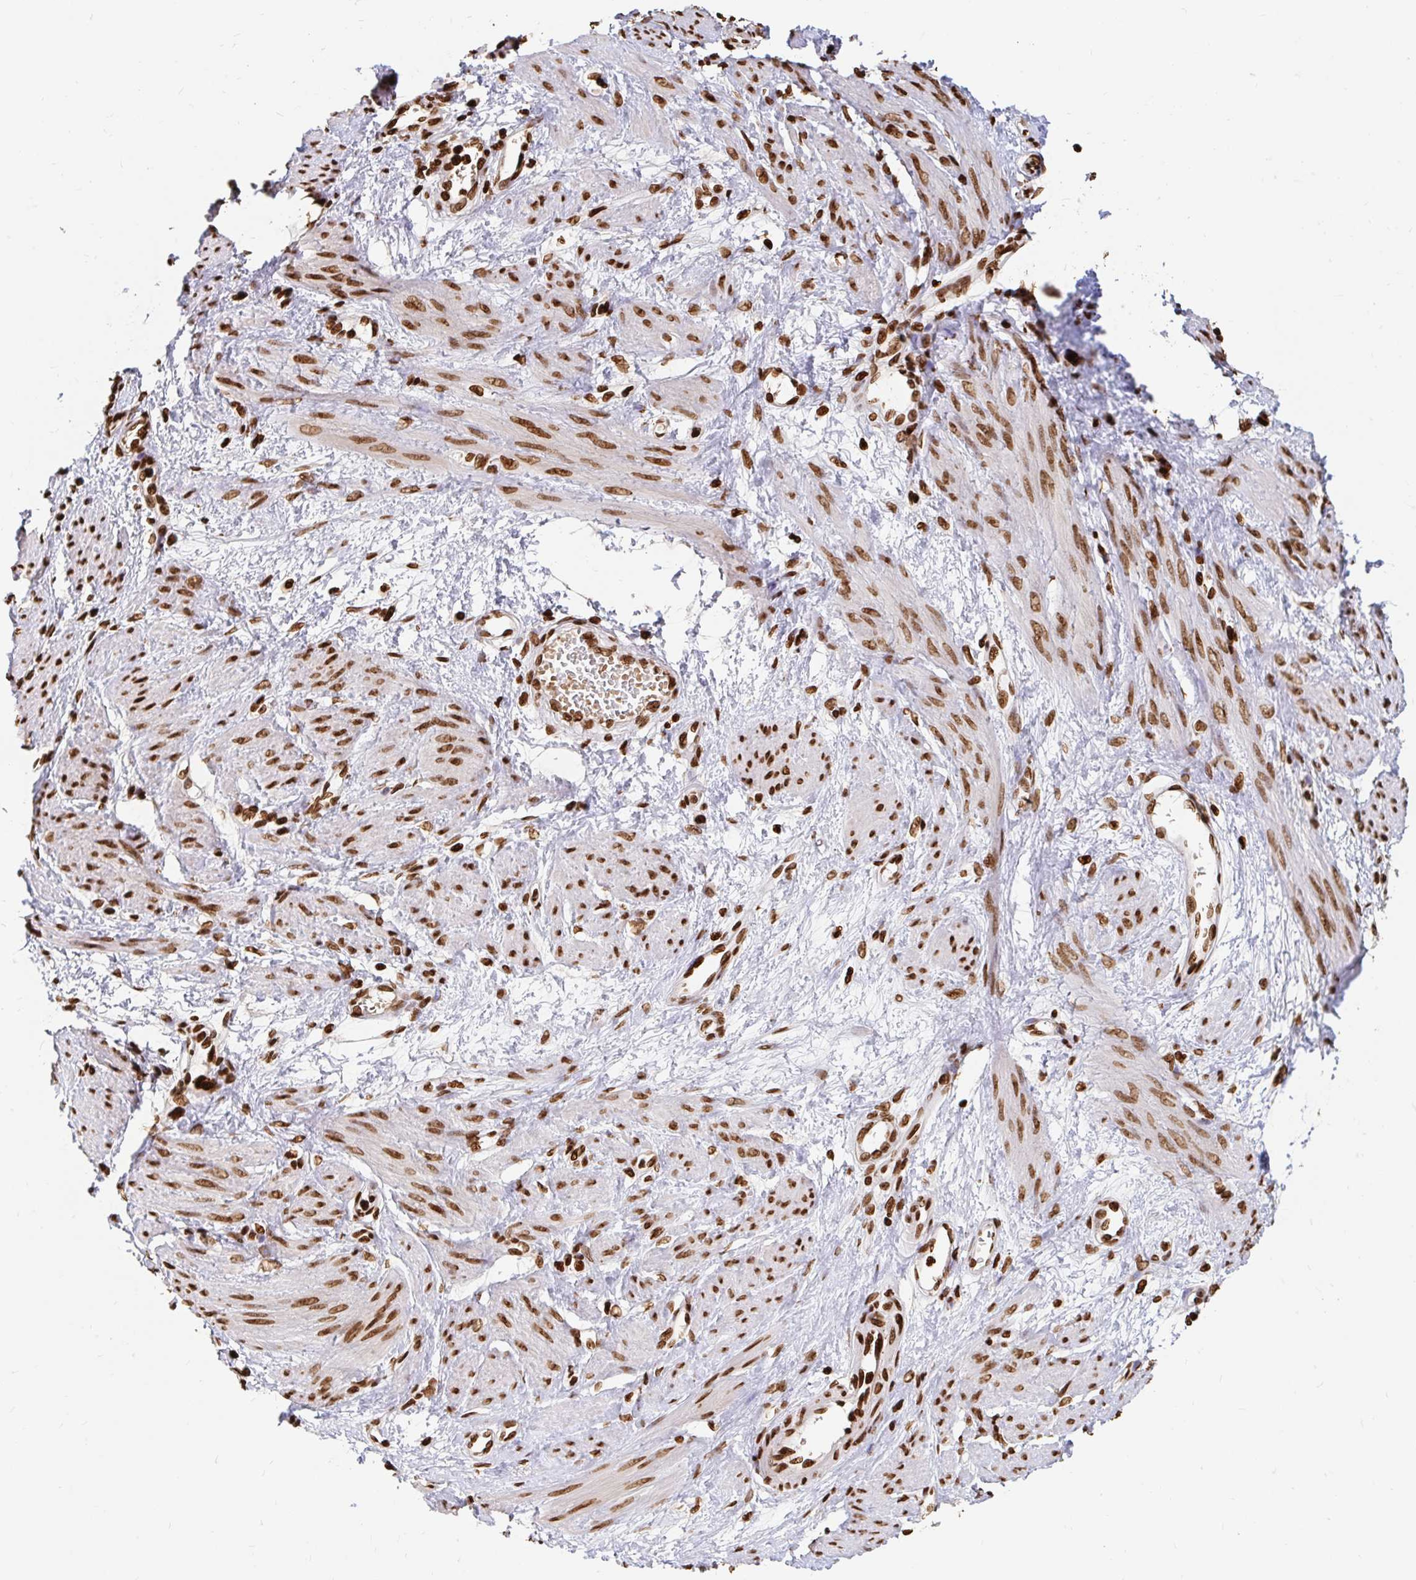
{"staining": {"intensity": "moderate", "quantity": ">75%", "location": "nuclear"}, "tissue": "smooth muscle", "cell_type": "Smooth muscle cells", "image_type": "normal", "snomed": [{"axis": "morphology", "description": "Normal tissue, NOS"}, {"axis": "topography", "description": "Smooth muscle"}, {"axis": "topography", "description": "Uterus"}], "caption": "Protein staining exhibits moderate nuclear staining in approximately >75% of smooth muscle cells in unremarkable smooth muscle. The protein of interest is shown in brown color, while the nuclei are stained blue.", "gene": "H2BC5", "patient": {"sex": "female", "age": 39}}